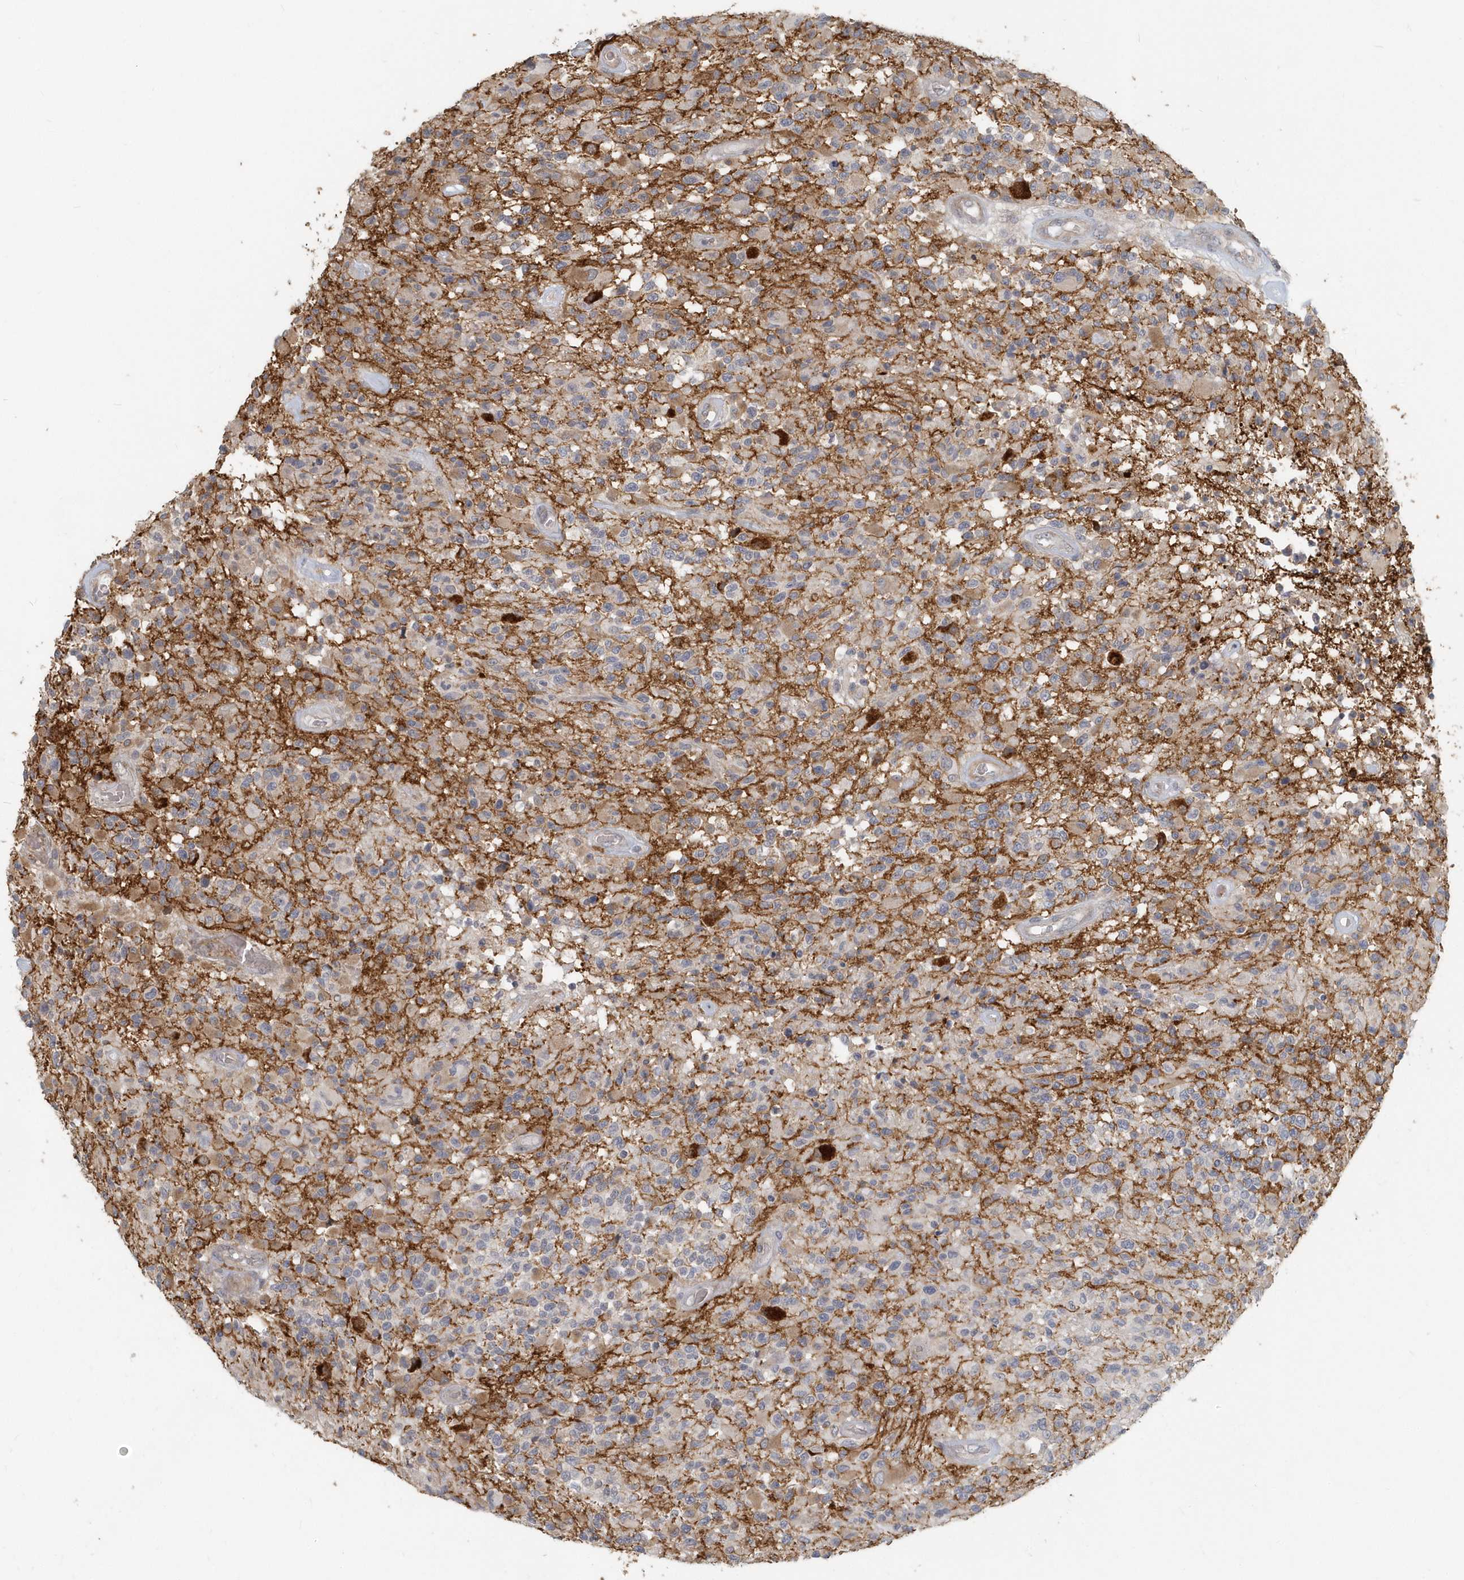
{"staining": {"intensity": "moderate", "quantity": "<25%", "location": "cytoplasmic/membranous"}, "tissue": "glioma", "cell_type": "Tumor cells", "image_type": "cancer", "snomed": [{"axis": "morphology", "description": "Glioma, malignant, High grade"}, {"axis": "morphology", "description": "Glioblastoma, NOS"}, {"axis": "topography", "description": "Brain"}], "caption": "Protein analysis of malignant glioma (high-grade) tissue shows moderate cytoplasmic/membranous expression in approximately <25% of tumor cells. (DAB IHC, brown staining for protein, blue staining for nuclei).", "gene": "NAPB", "patient": {"sex": "male", "age": 60}}